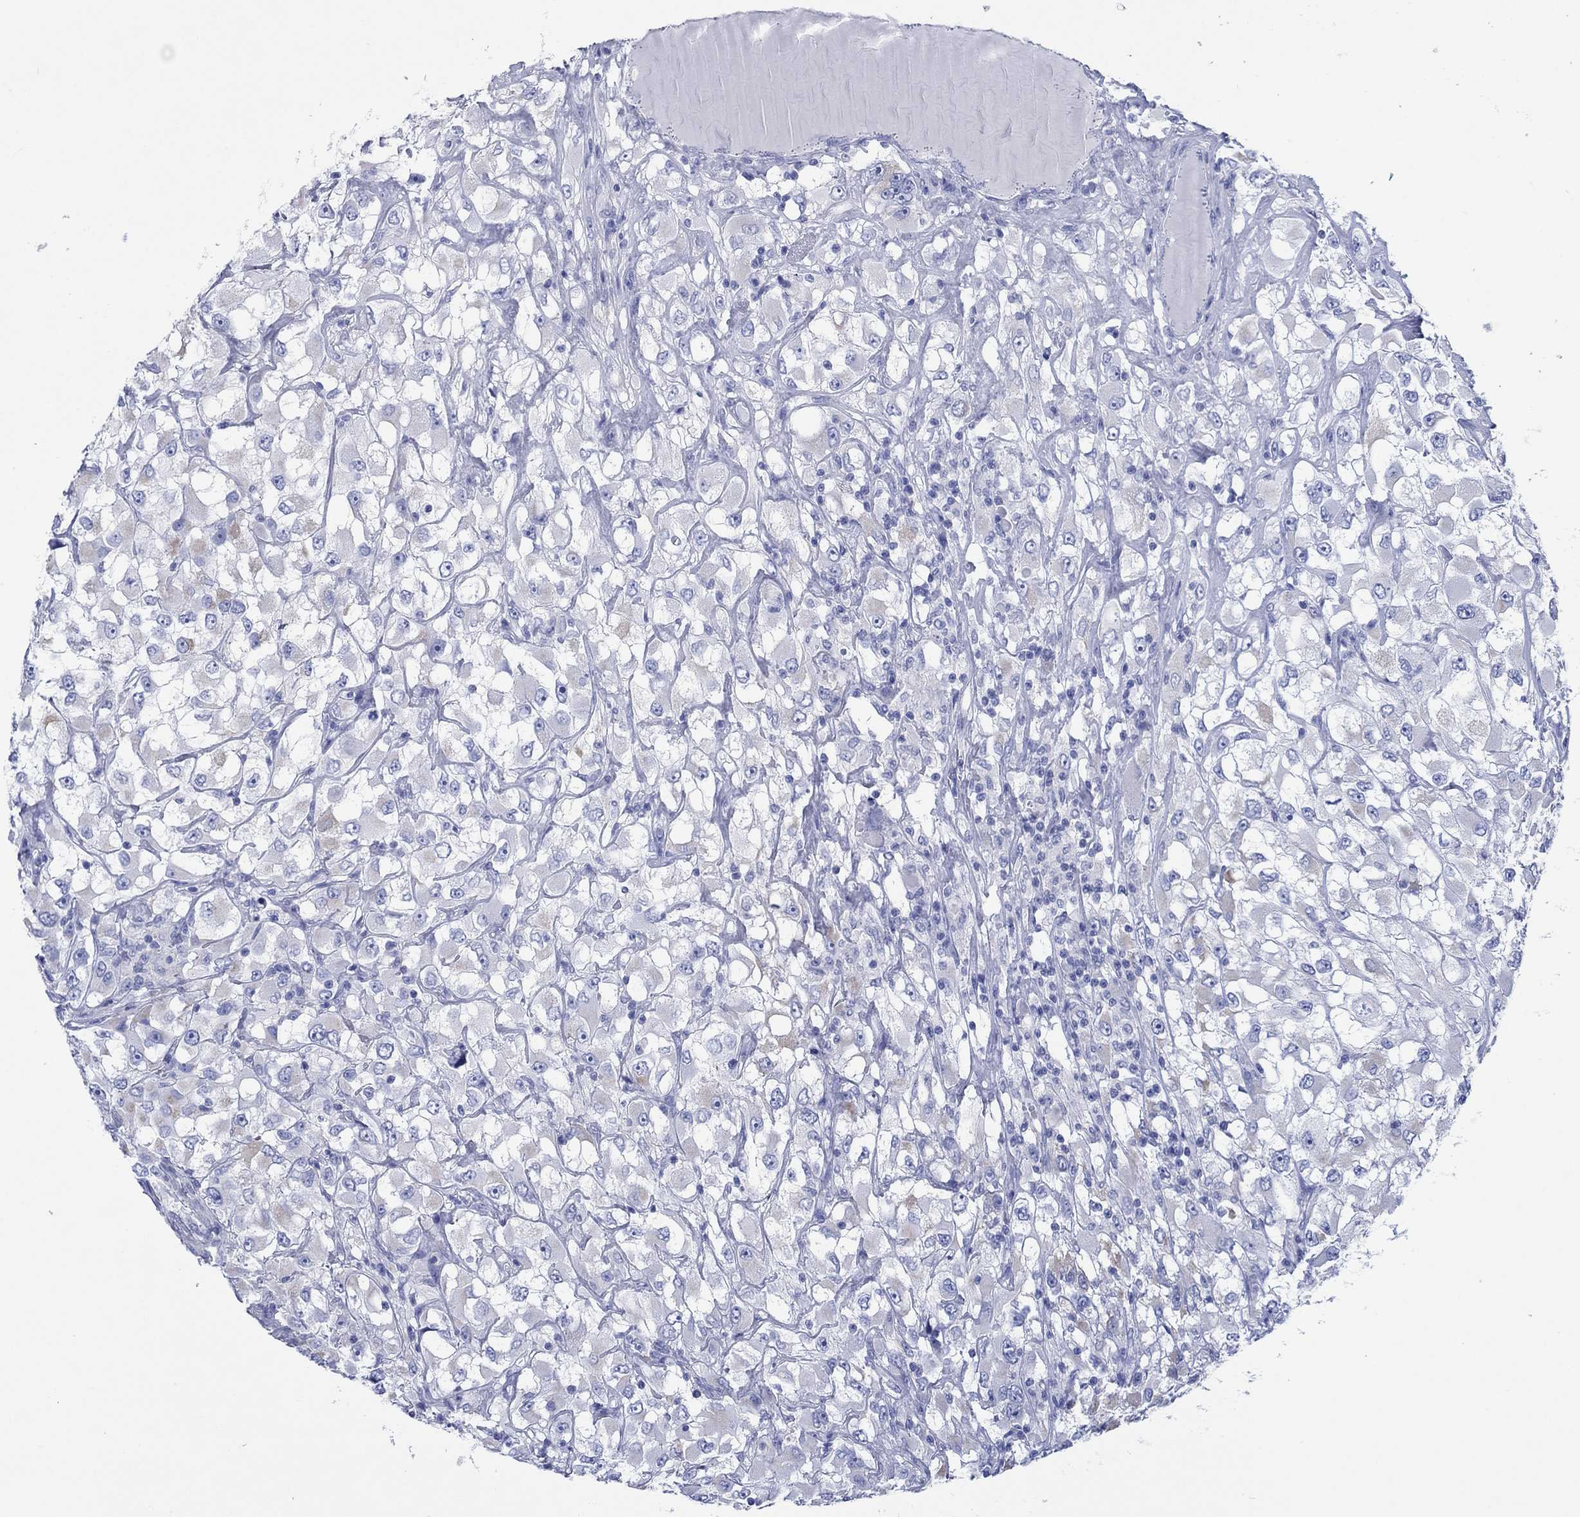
{"staining": {"intensity": "negative", "quantity": "none", "location": "none"}, "tissue": "renal cancer", "cell_type": "Tumor cells", "image_type": "cancer", "snomed": [{"axis": "morphology", "description": "Adenocarcinoma, NOS"}, {"axis": "topography", "description": "Kidney"}], "caption": "Renal adenocarcinoma was stained to show a protein in brown. There is no significant positivity in tumor cells. (Immunohistochemistry (ihc), brightfield microscopy, high magnification).", "gene": "HCRT", "patient": {"sex": "female", "age": 52}}